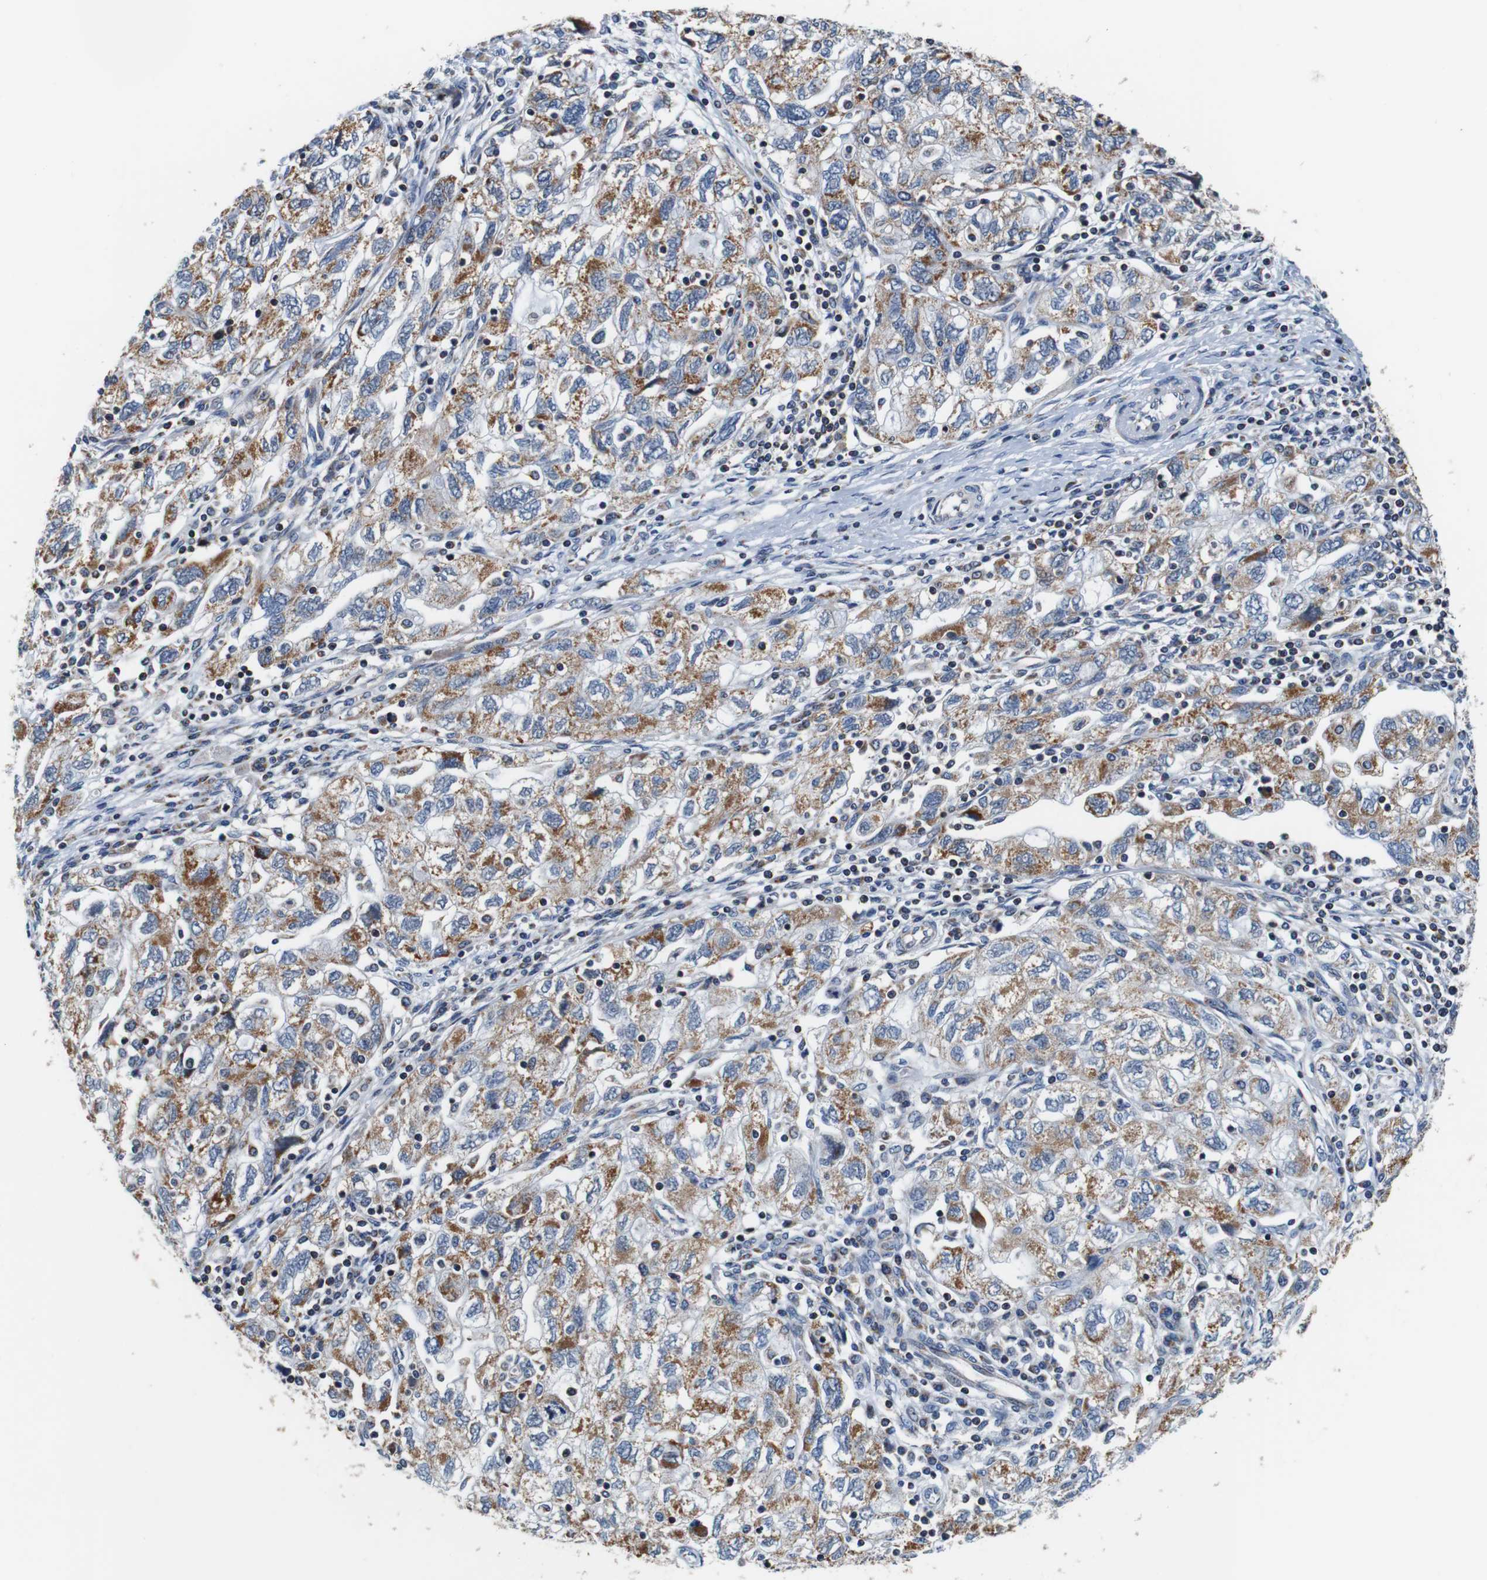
{"staining": {"intensity": "moderate", "quantity": ">75%", "location": "cytoplasmic/membranous"}, "tissue": "ovarian cancer", "cell_type": "Tumor cells", "image_type": "cancer", "snomed": [{"axis": "morphology", "description": "Carcinoma, NOS"}, {"axis": "morphology", "description": "Cystadenocarcinoma, serous, NOS"}, {"axis": "topography", "description": "Ovary"}], "caption": "A brown stain highlights moderate cytoplasmic/membranous positivity of a protein in carcinoma (ovarian) tumor cells.", "gene": "LRP4", "patient": {"sex": "female", "age": 69}}